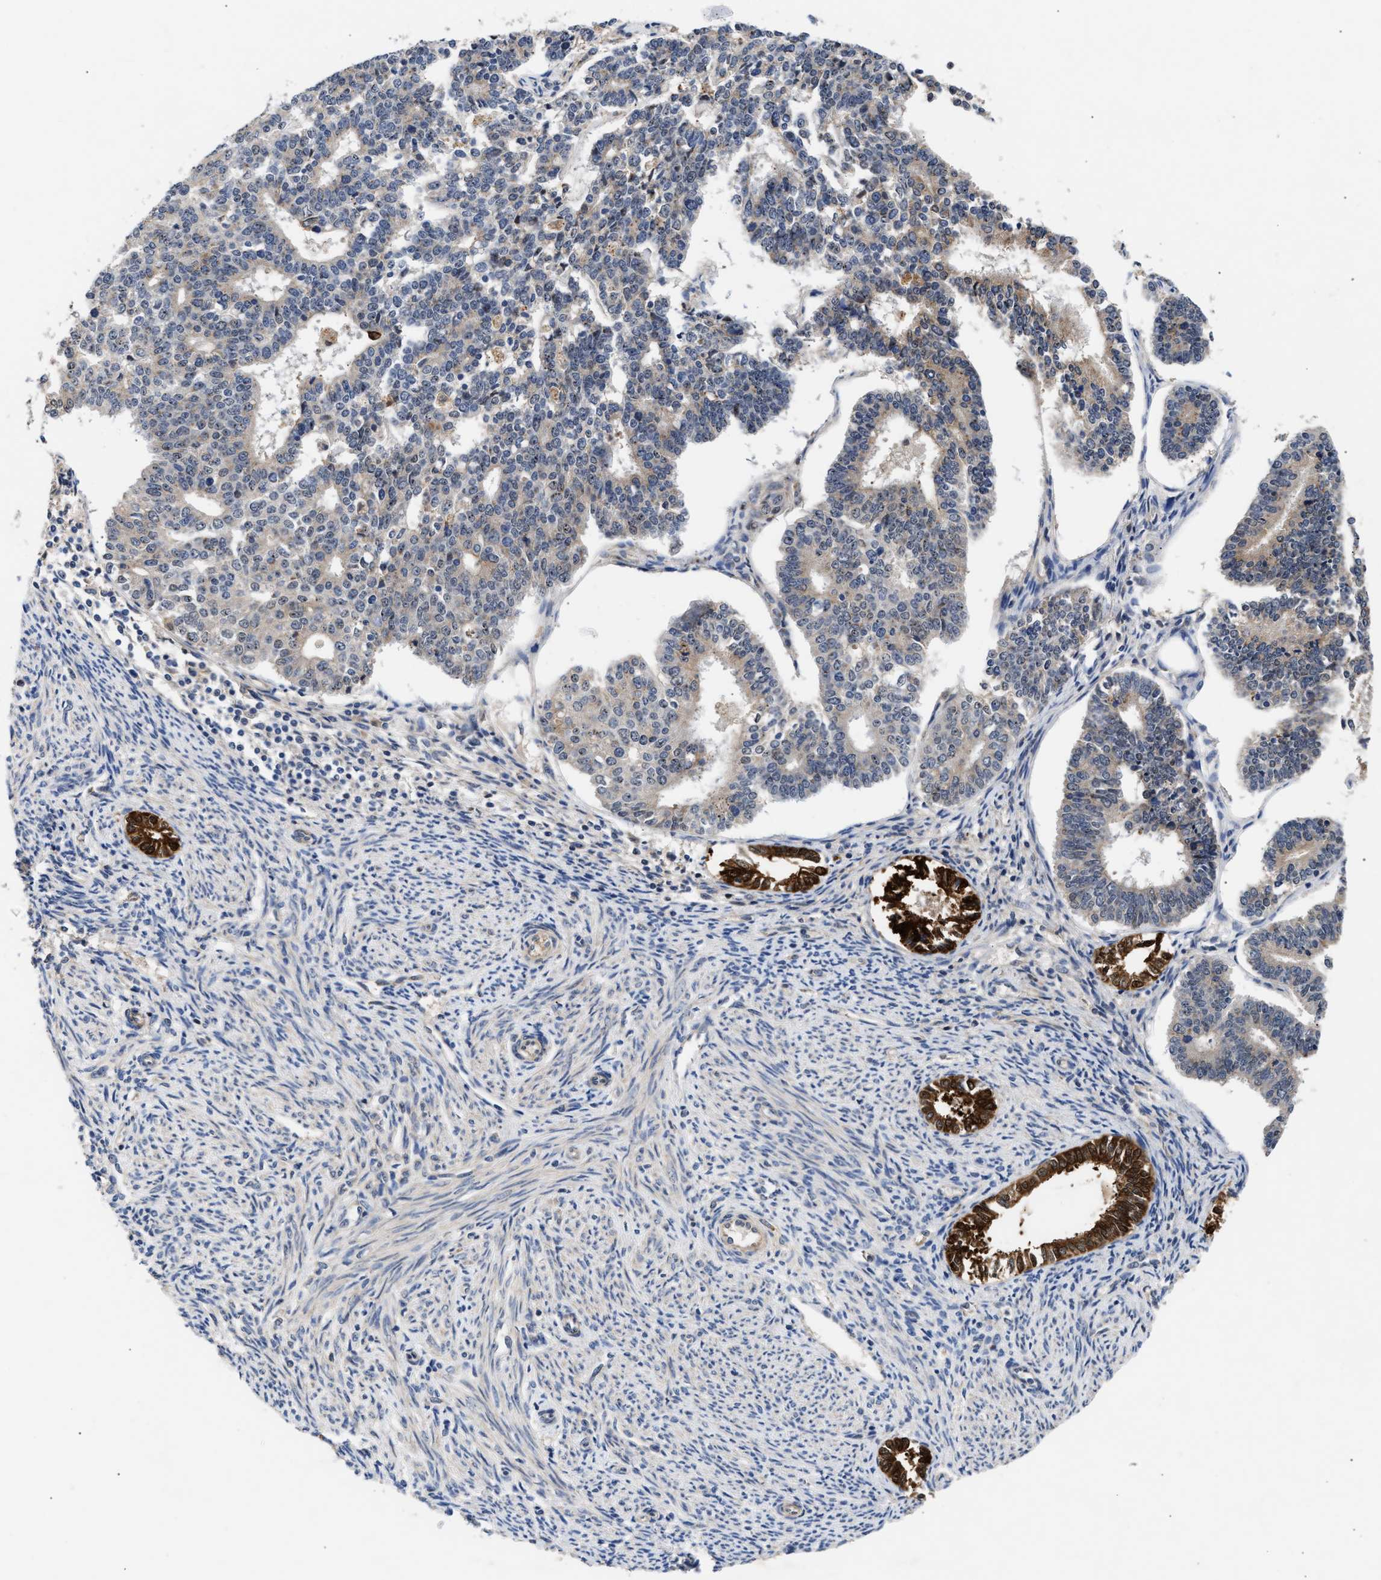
{"staining": {"intensity": "weak", "quantity": "<25%", "location": "cytoplasmic/membranous"}, "tissue": "endometrial cancer", "cell_type": "Tumor cells", "image_type": "cancer", "snomed": [{"axis": "morphology", "description": "Adenocarcinoma, NOS"}, {"axis": "topography", "description": "Endometrium"}], "caption": "Immunohistochemistry histopathology image of endometrial cancer (adenocarcinoma) stained for a protein (brown), which exhibits no expression in tumor cells. (DAB immunohistochemistry (IHC), high magnification).", "gene": "CCDC146", "patient": {"sex": "female", "age": 70}}